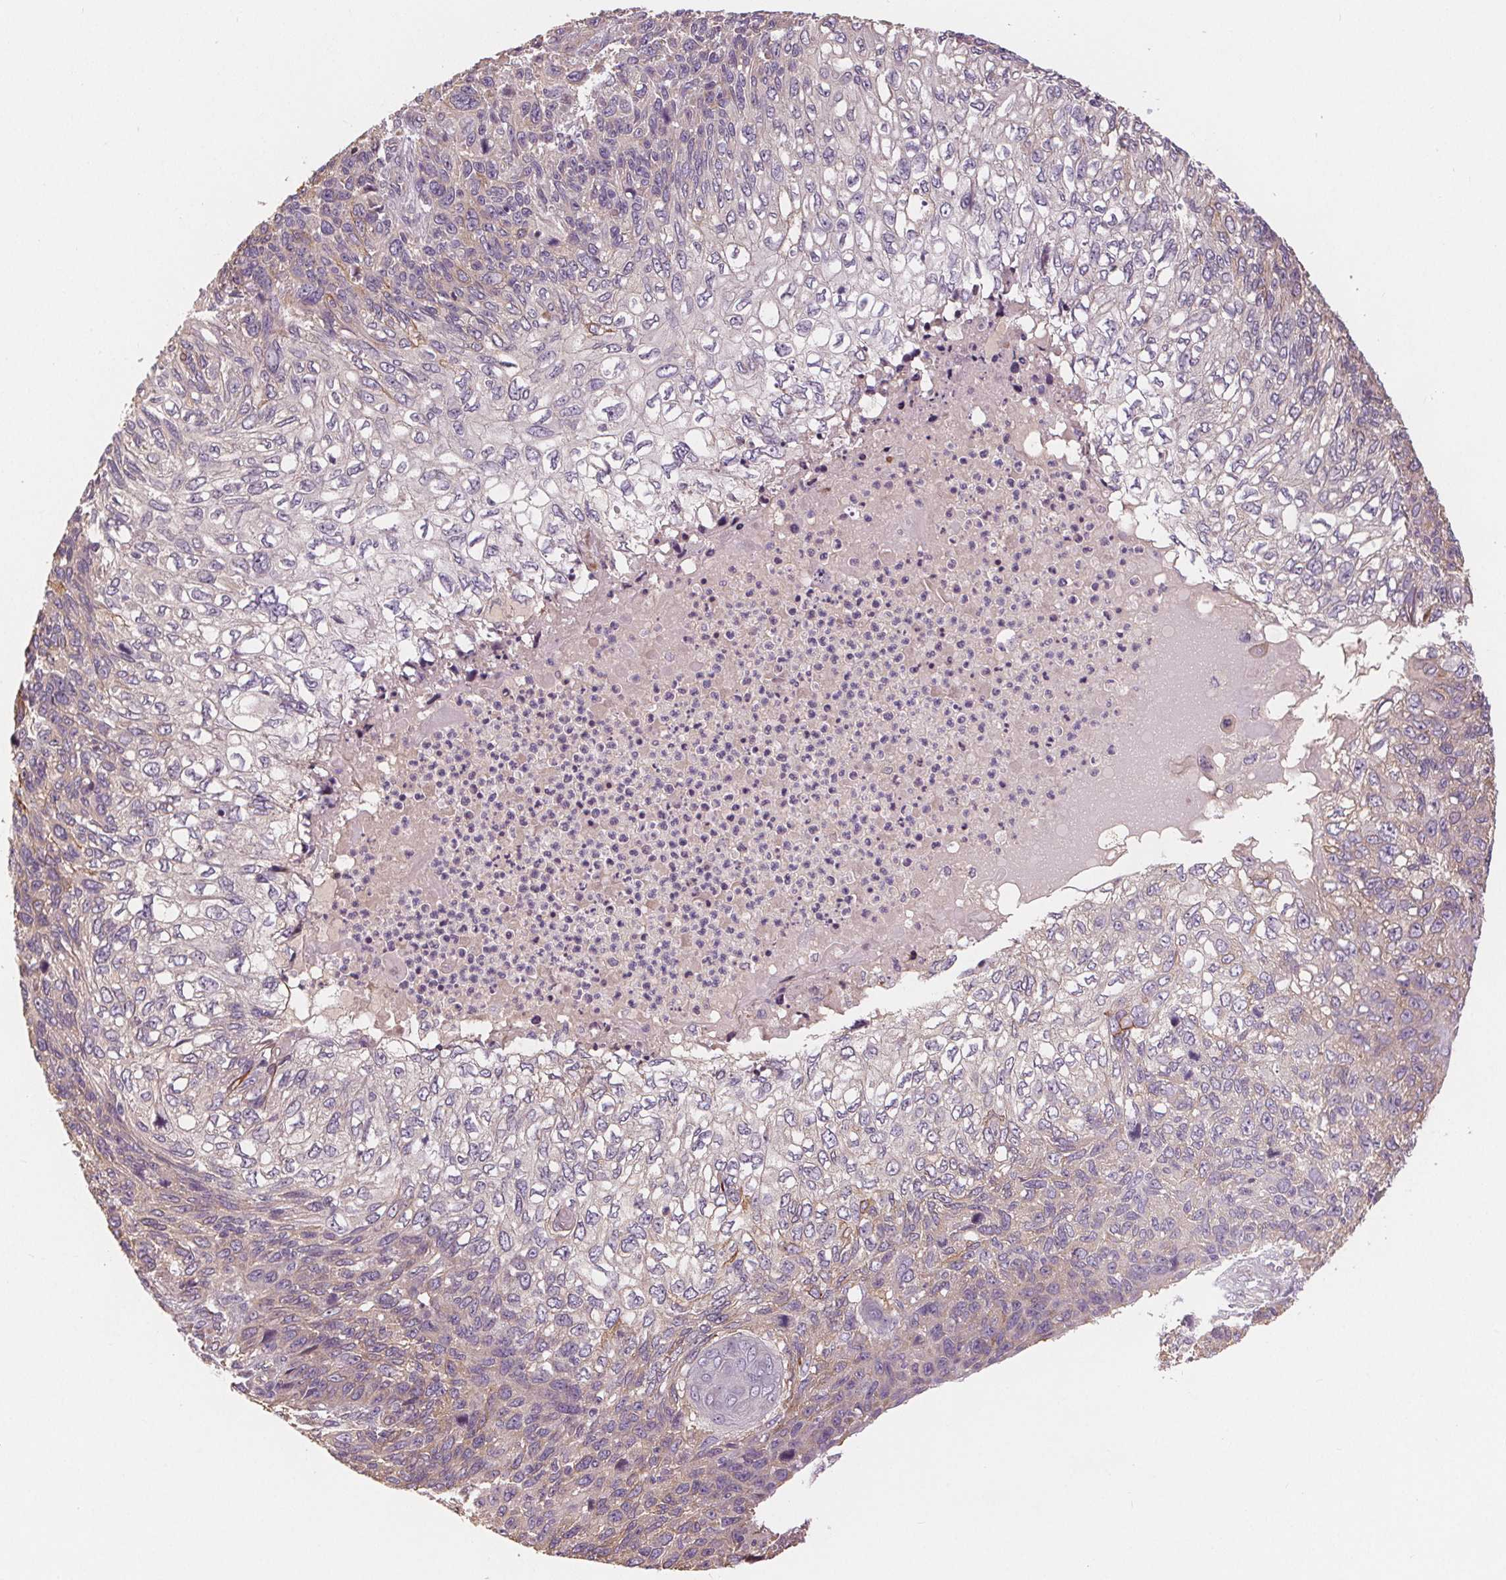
{"staining": {"intensity": "weak", "quantity": "<25%", "location": "cytoplasmic/membranous"}, "tissue": "skin cancer", "cell_type": "Tumor cells", "image_type": "cancer", "snomed": [{"axis": "morphology", "description": "Squamous cell carcinoma, NOS"}, {"axis": "topography", "description": "Skin"}], "caption": "The micrograph exhibits no staining of tumor cells in squamous cell carcinoma (skin).", "gene": "TMEM80", "patient": {"sex": "male", "age": 92}}